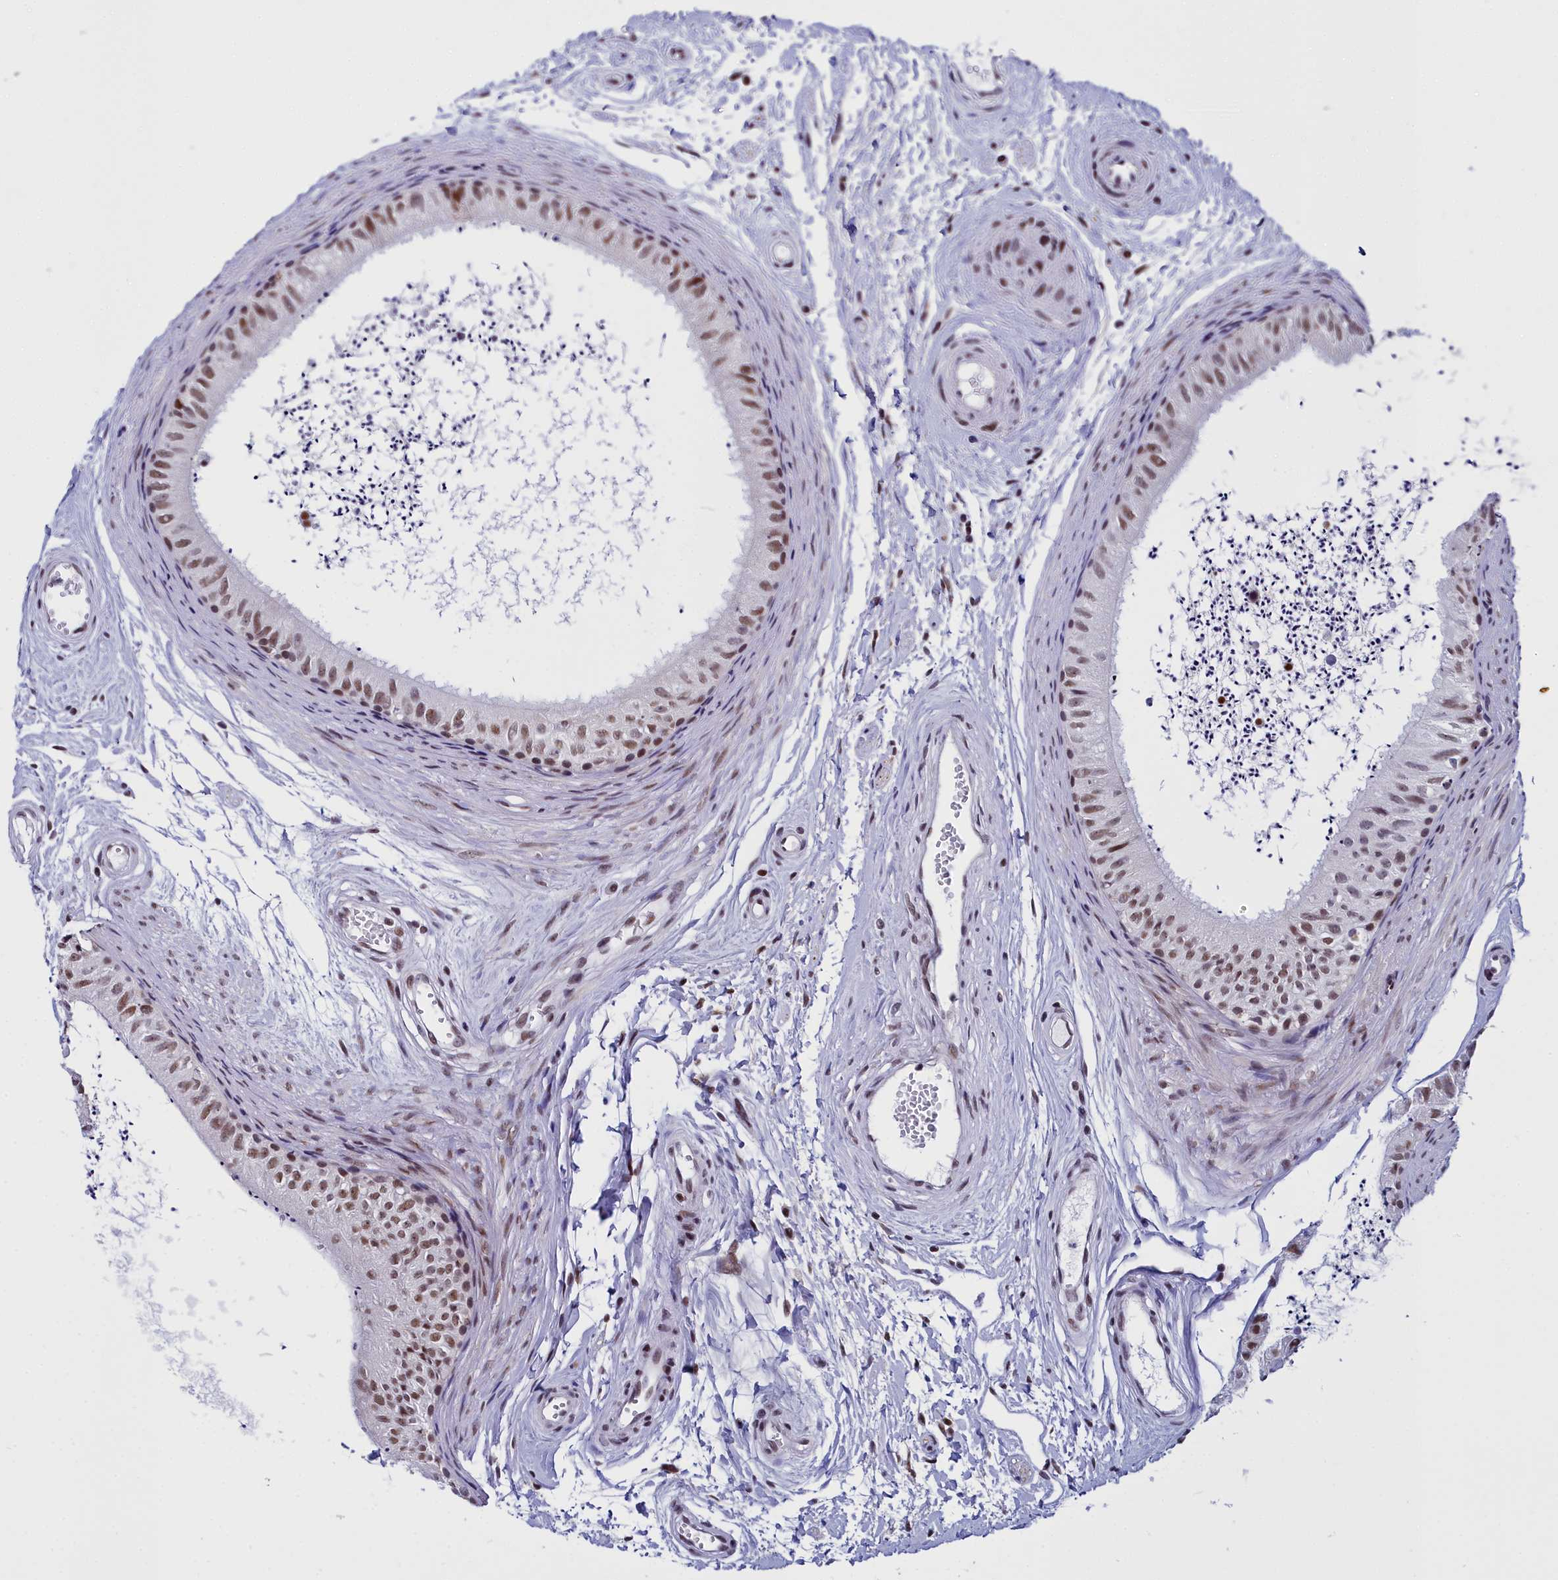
{"staining": {"intensity": "strong", "quantity": ">75%", "location": "nuclear"}, "tissue": "epididymis", "cell_type": "Glandular cells", "image_type": "normal", "snomed": [{"axis": "morphology", "description": "Normal tissue, NOS"}, {"axis": "topography", "description": "Epididymis"}], "caption": "Immunohistochemical staining of unremarkable human epididymis shows high levels of strong nuclear staining in about >75% of glandular cells.", "gene": "CCDC97", "patient": {"sex": "male", "age": 56}}